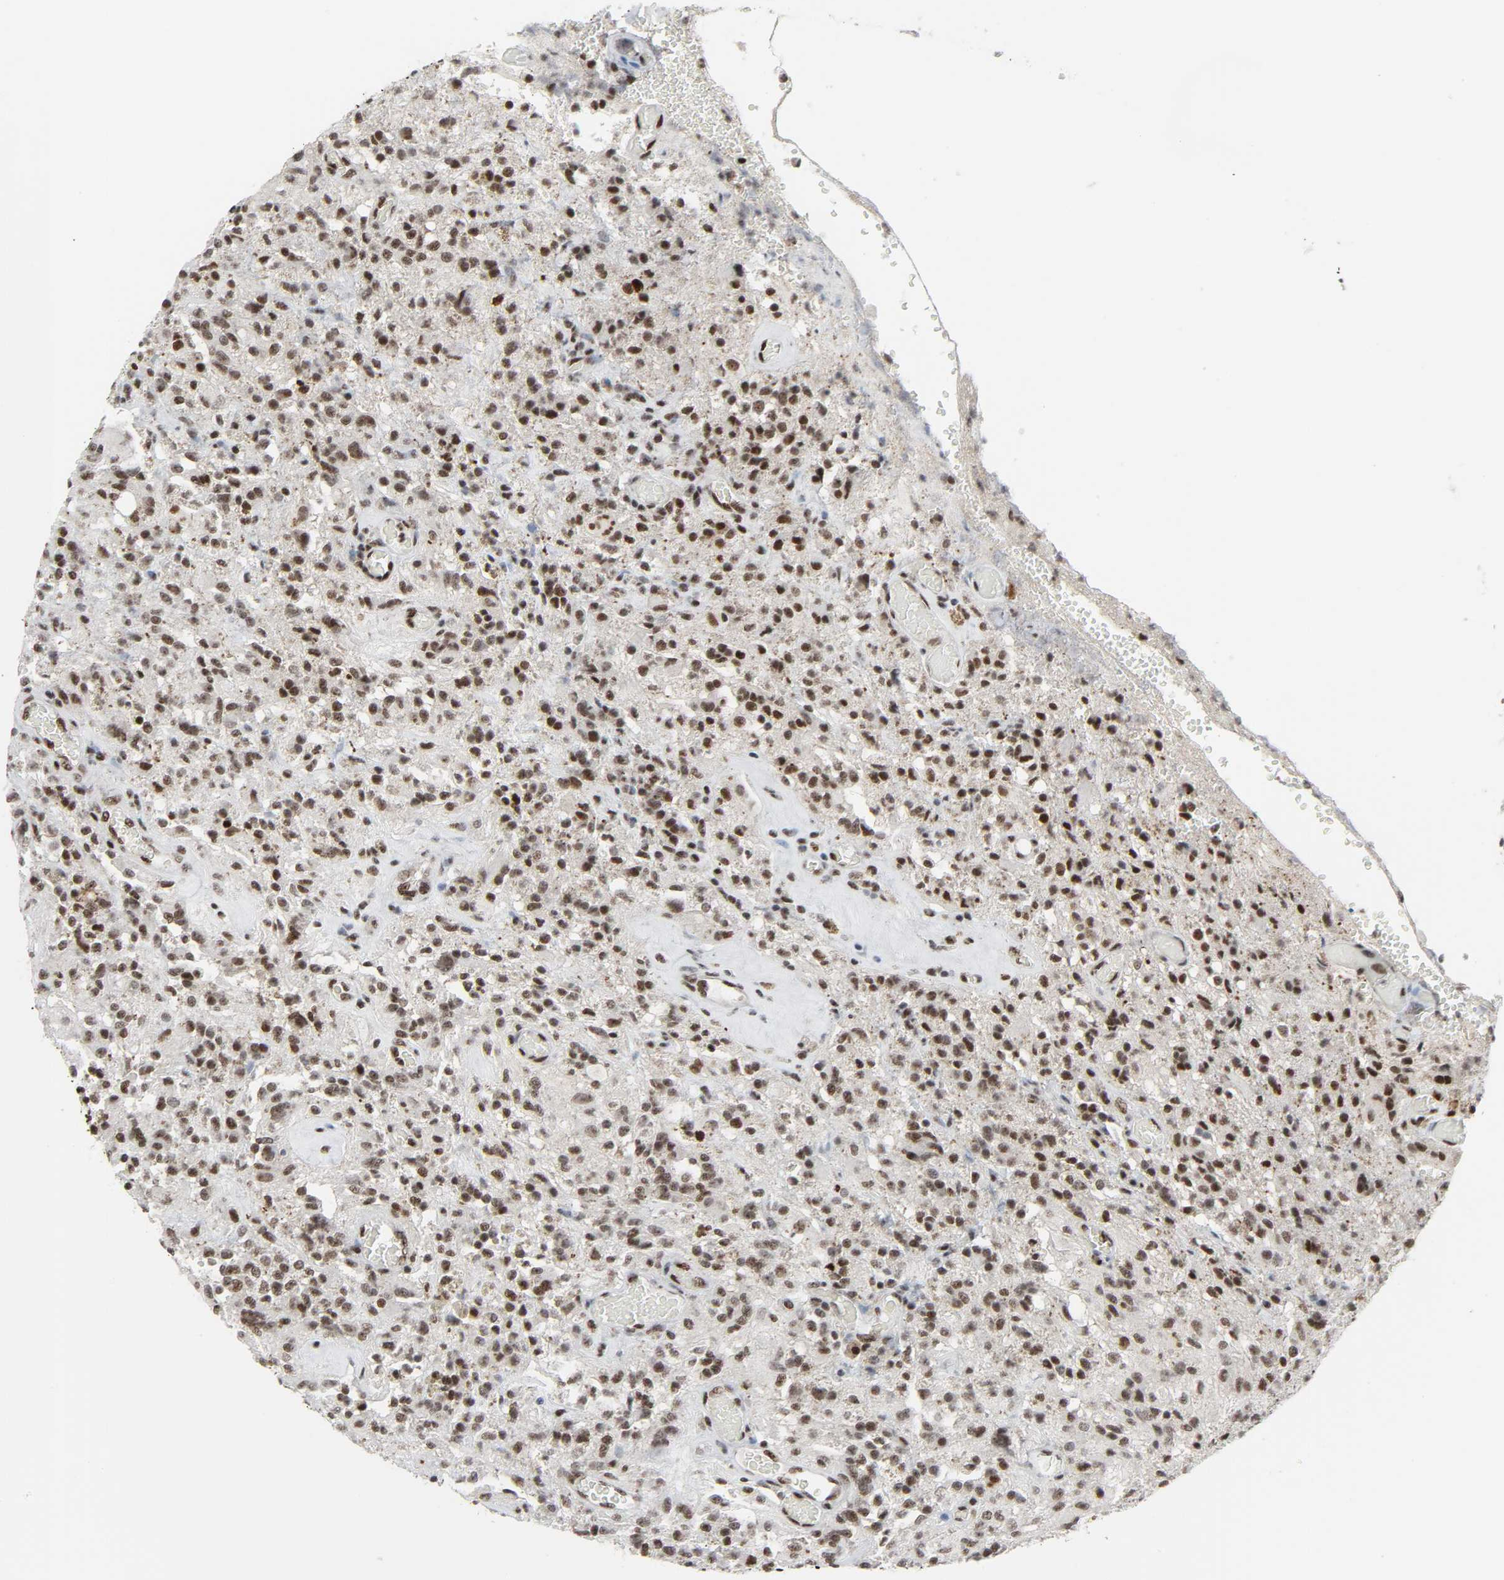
{"staining": {"intensity": "strong", "quantity": ">75%", "location": "nuclear"}, "tissue": "glioma", "cell_type": "Tumor cells", "image_type": "cancer", "snomed": [{"axis": "morphology", "description": "Normal tissue, NOS"}, {"axis": "morphology", "description": "Glioma, malignant, High grade"}, {"axis": "topography", "description": "Cerebral cortex"}], "caption": "Strong nuclear expression is appreciated in about >75% of tumor cells in malignant high-grade glioma.", "gene": "CDK7", "patient": {"sex": "male", "age": 56}}